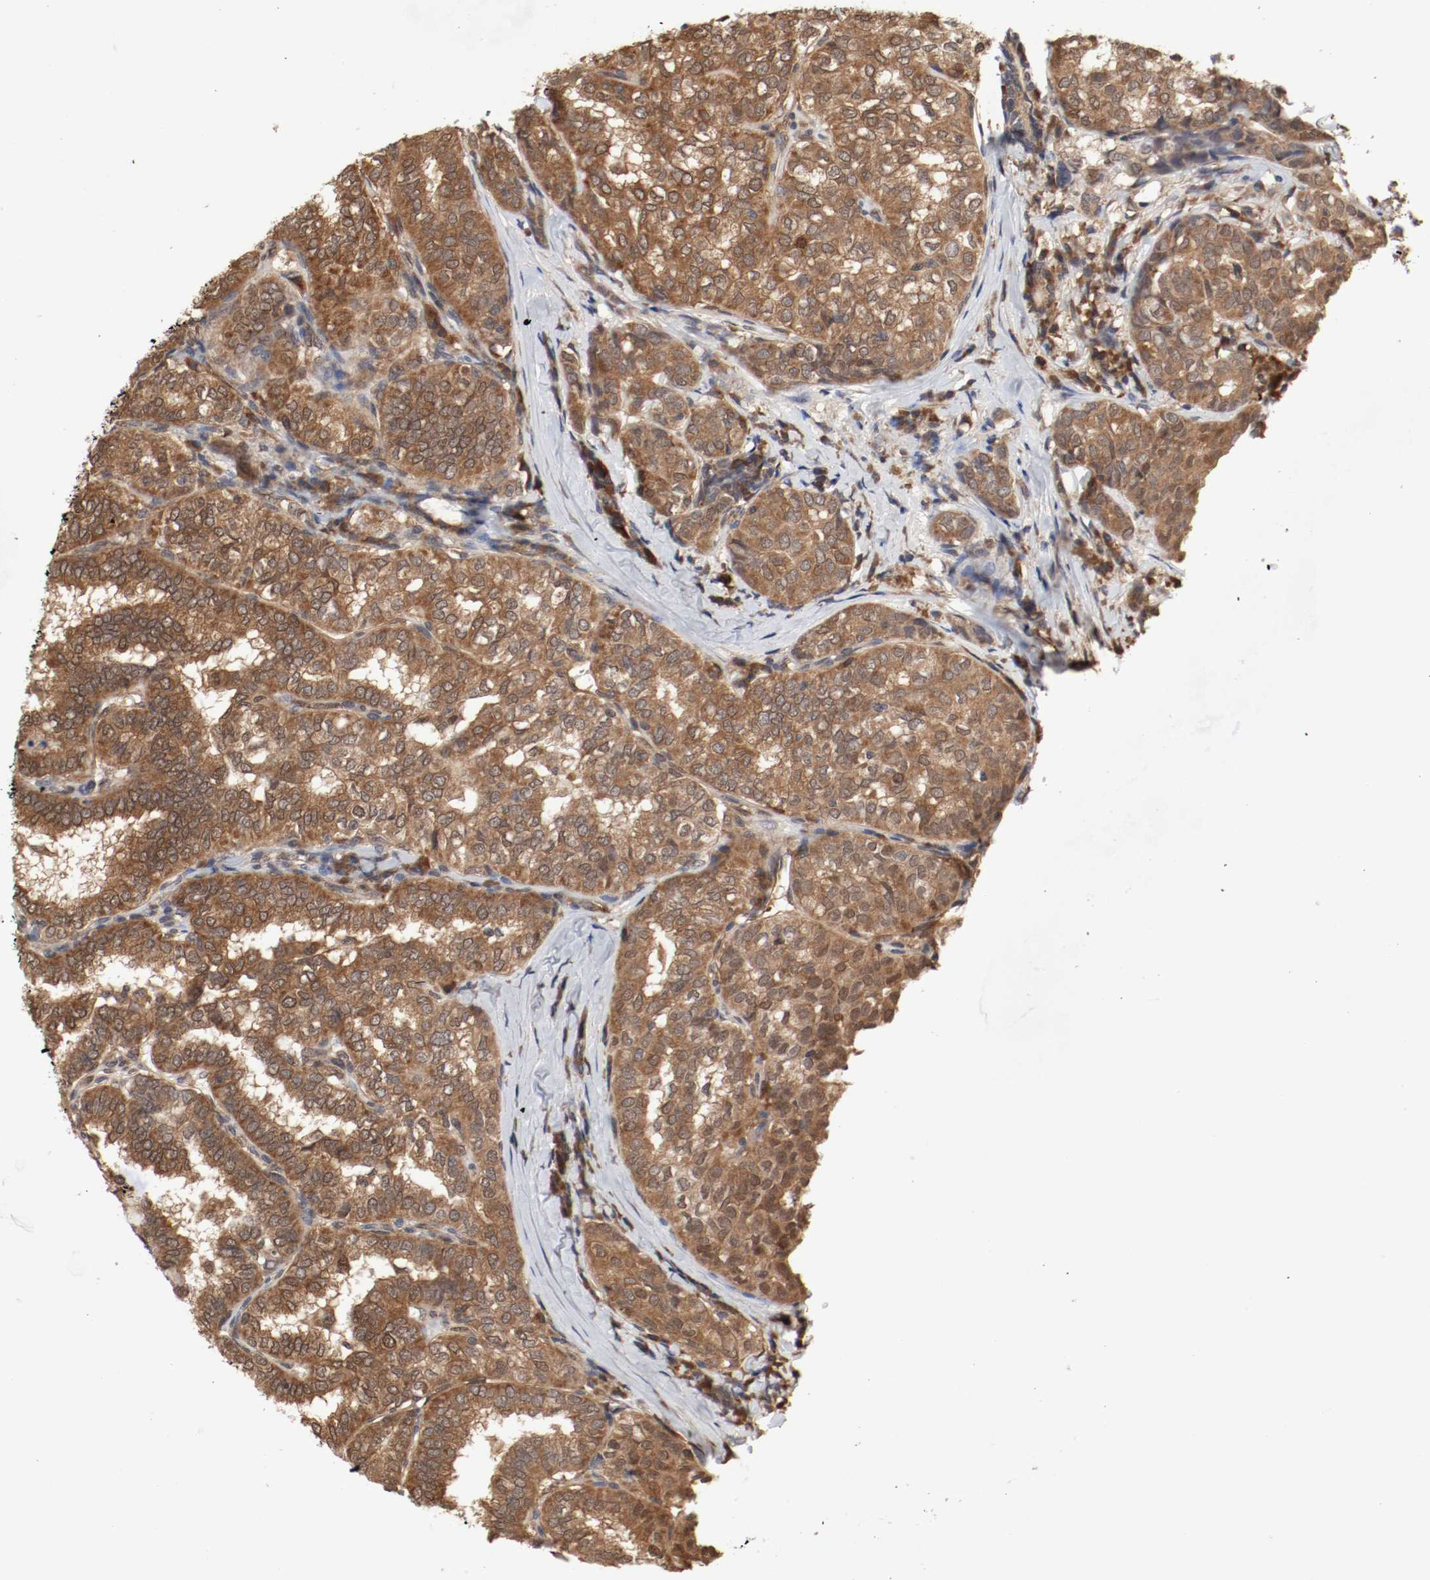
{"staining": {"intensity": "strong", "quantity": ">75%", "location": "cytoplasmic/membranous"}, "tissue": "thyroid cancer", "cell_type": "Tumor cells", "image_type": "cancer", "snomed": [{"axis": "morphology", "description": "Papillary adenocarcinoma, NOS"}, {"axis": "topography", "description": "Thyroid gland"}], "caption": "DAB (3,3'-diaminobenzidine) immunohistochemical staining of human thyroid cancer (papillary adenocarcinoma) reveals strong cytoplasmic/membranous protein staining in about >75% of tumor cells.", "gene": "AFG3L2", "patient": {"sex": "female", "age": 30}}